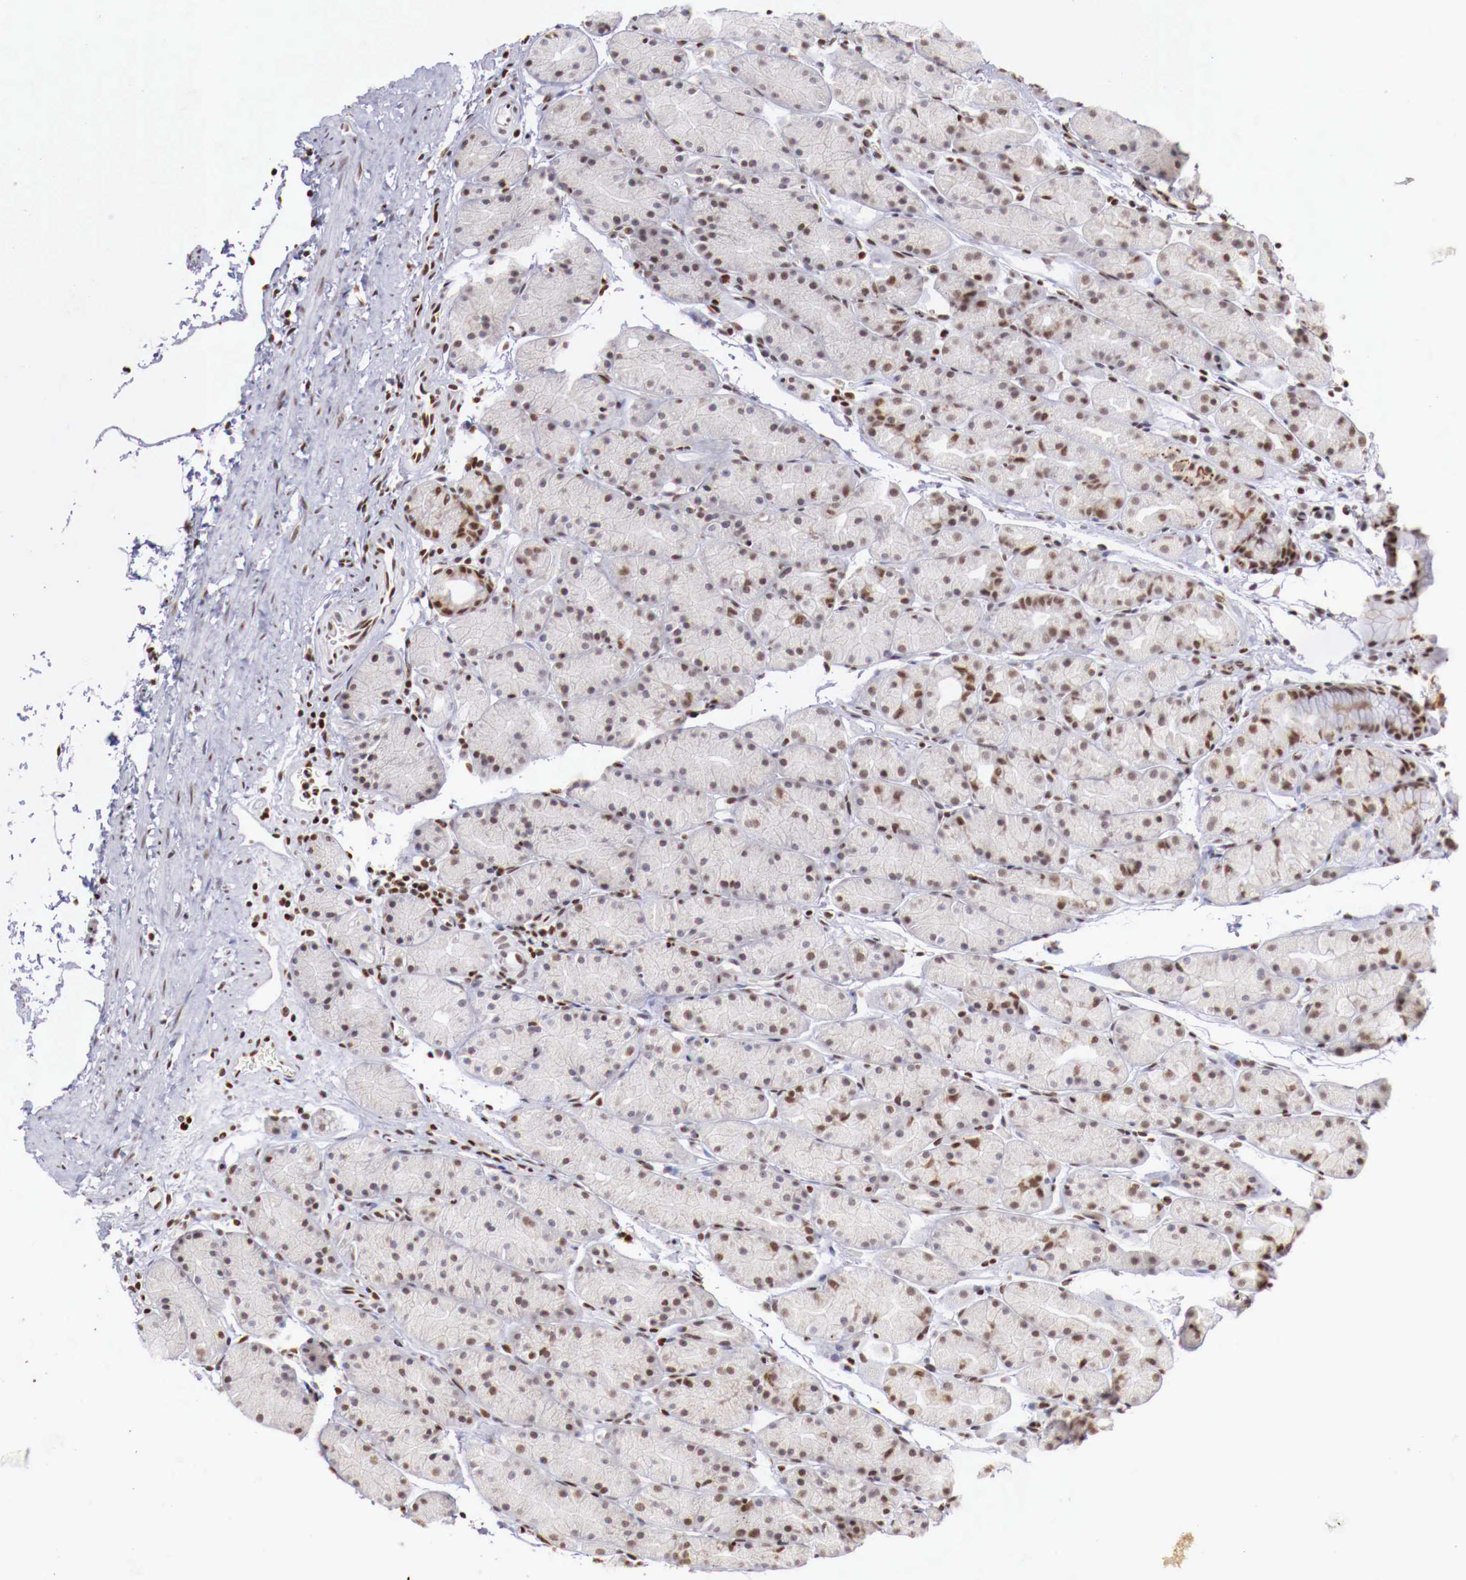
{"staining": {"intensity": "moderate", "quantity": ">75%", "location": "nuclear"}, "tissue": "stomach", "cell_type": "Glandular cells", "image_type": "normal", "snomed": [{"axis": "morphology", "description": "Adenocarcinoma, NOS"}, {"axis": "topography", "description": "Stomach, upper"}], "caption": "Approximately >75% of glandular cells in unremarkable stomach show moderate nuclear protein positivity as visualized by brown immunohistochemical staining.", "gene": "MAX", "patient": {"sex": "male", "age": 47}}